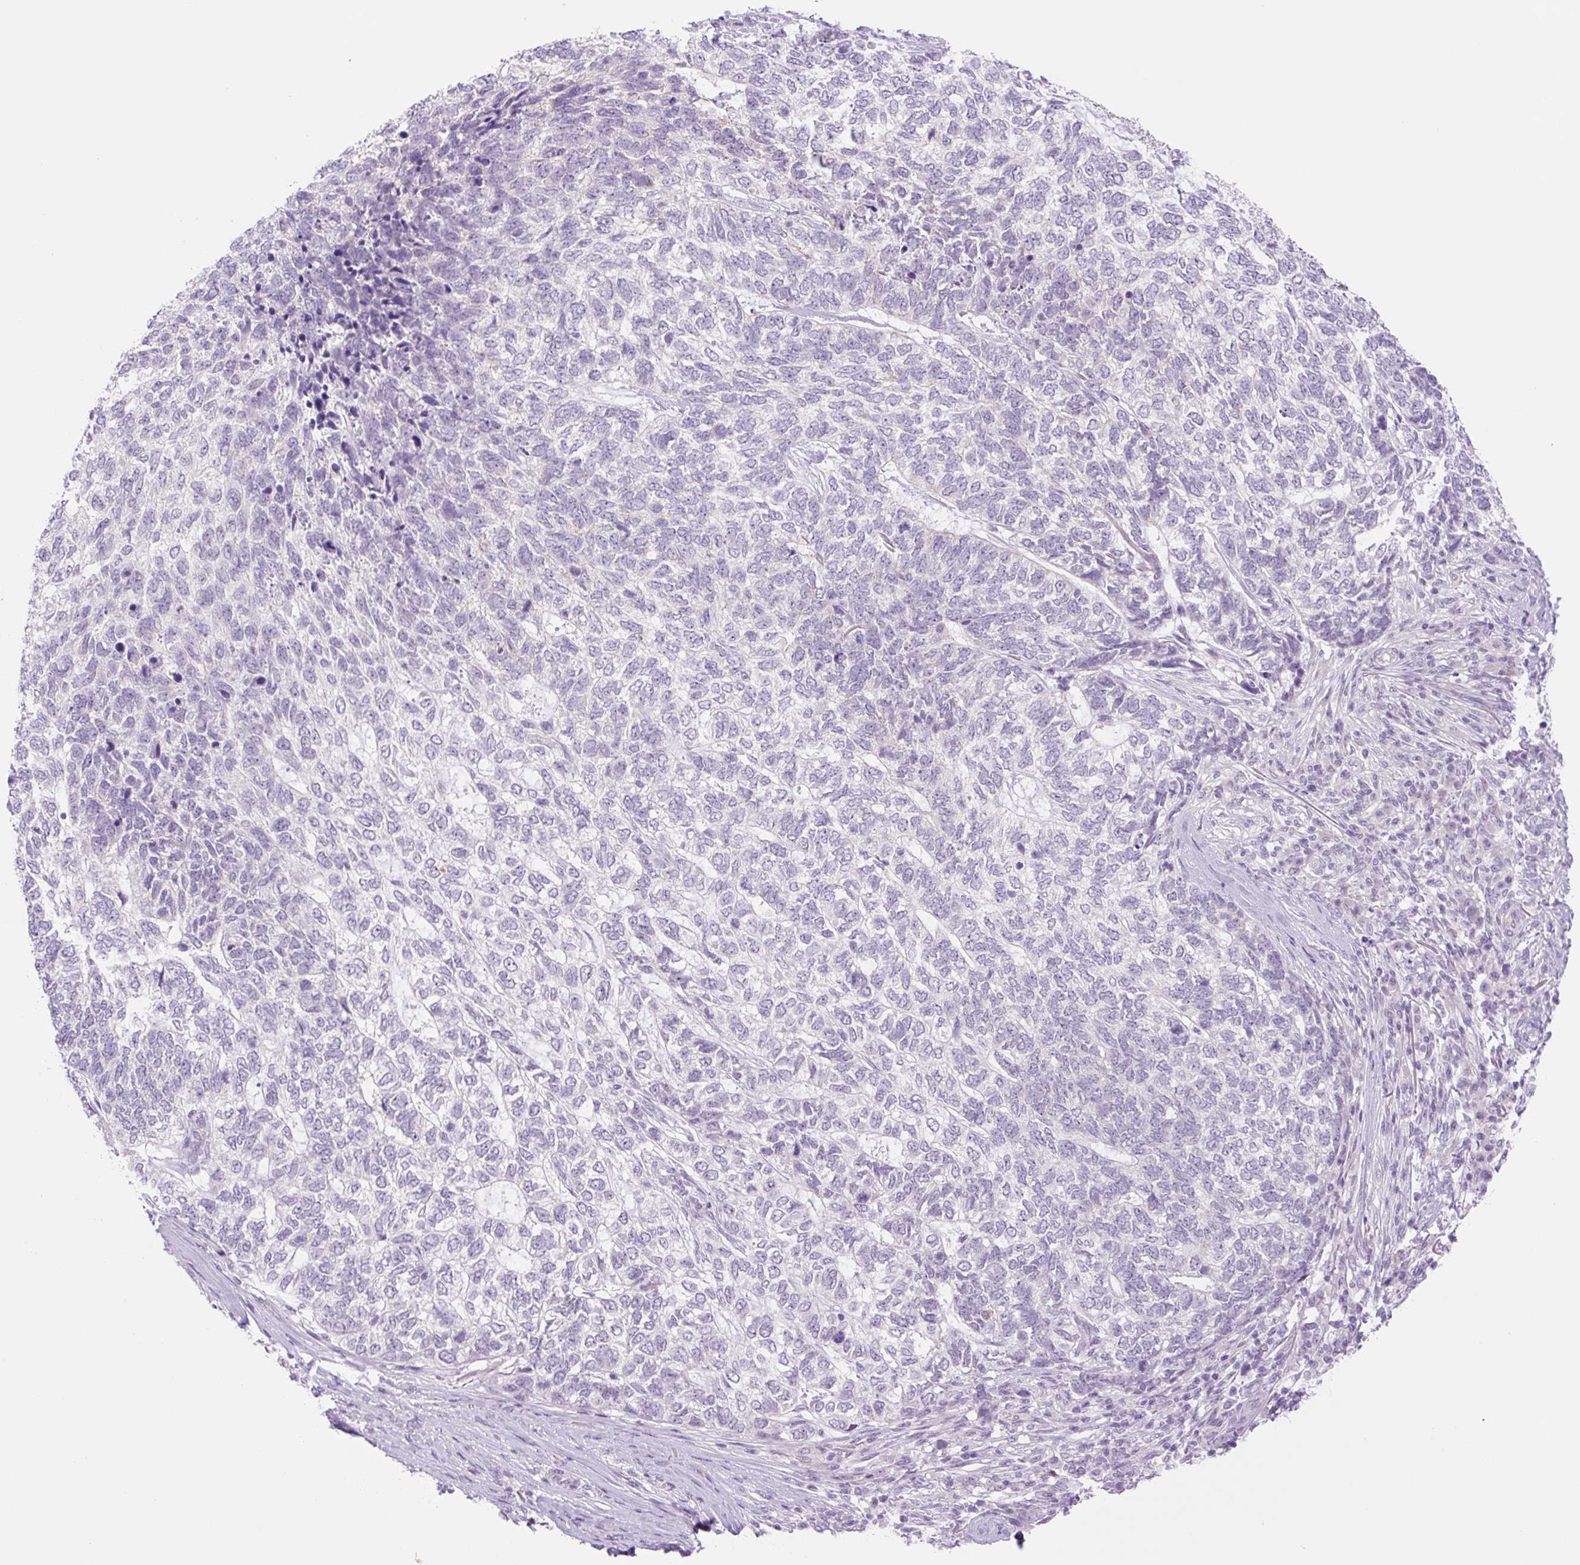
{"staining": {"intensity": "negative", "quantity": "none", "location": "none"}, "tissue": "skin cancer", "cell_type": "Tumor cells", "image_type": "cancer", "snomed": [{"axis": "morphology", "description": "Basal cell carcinoma"}, {"axis": "topography", "description": "Skin"}], "caption": "The image exhibits no staining of tumor cells in skin cancer. Nuclei are stained in blue.", "gene": "SPRYD4", "patient": {"sex": "female", "age": 65}}